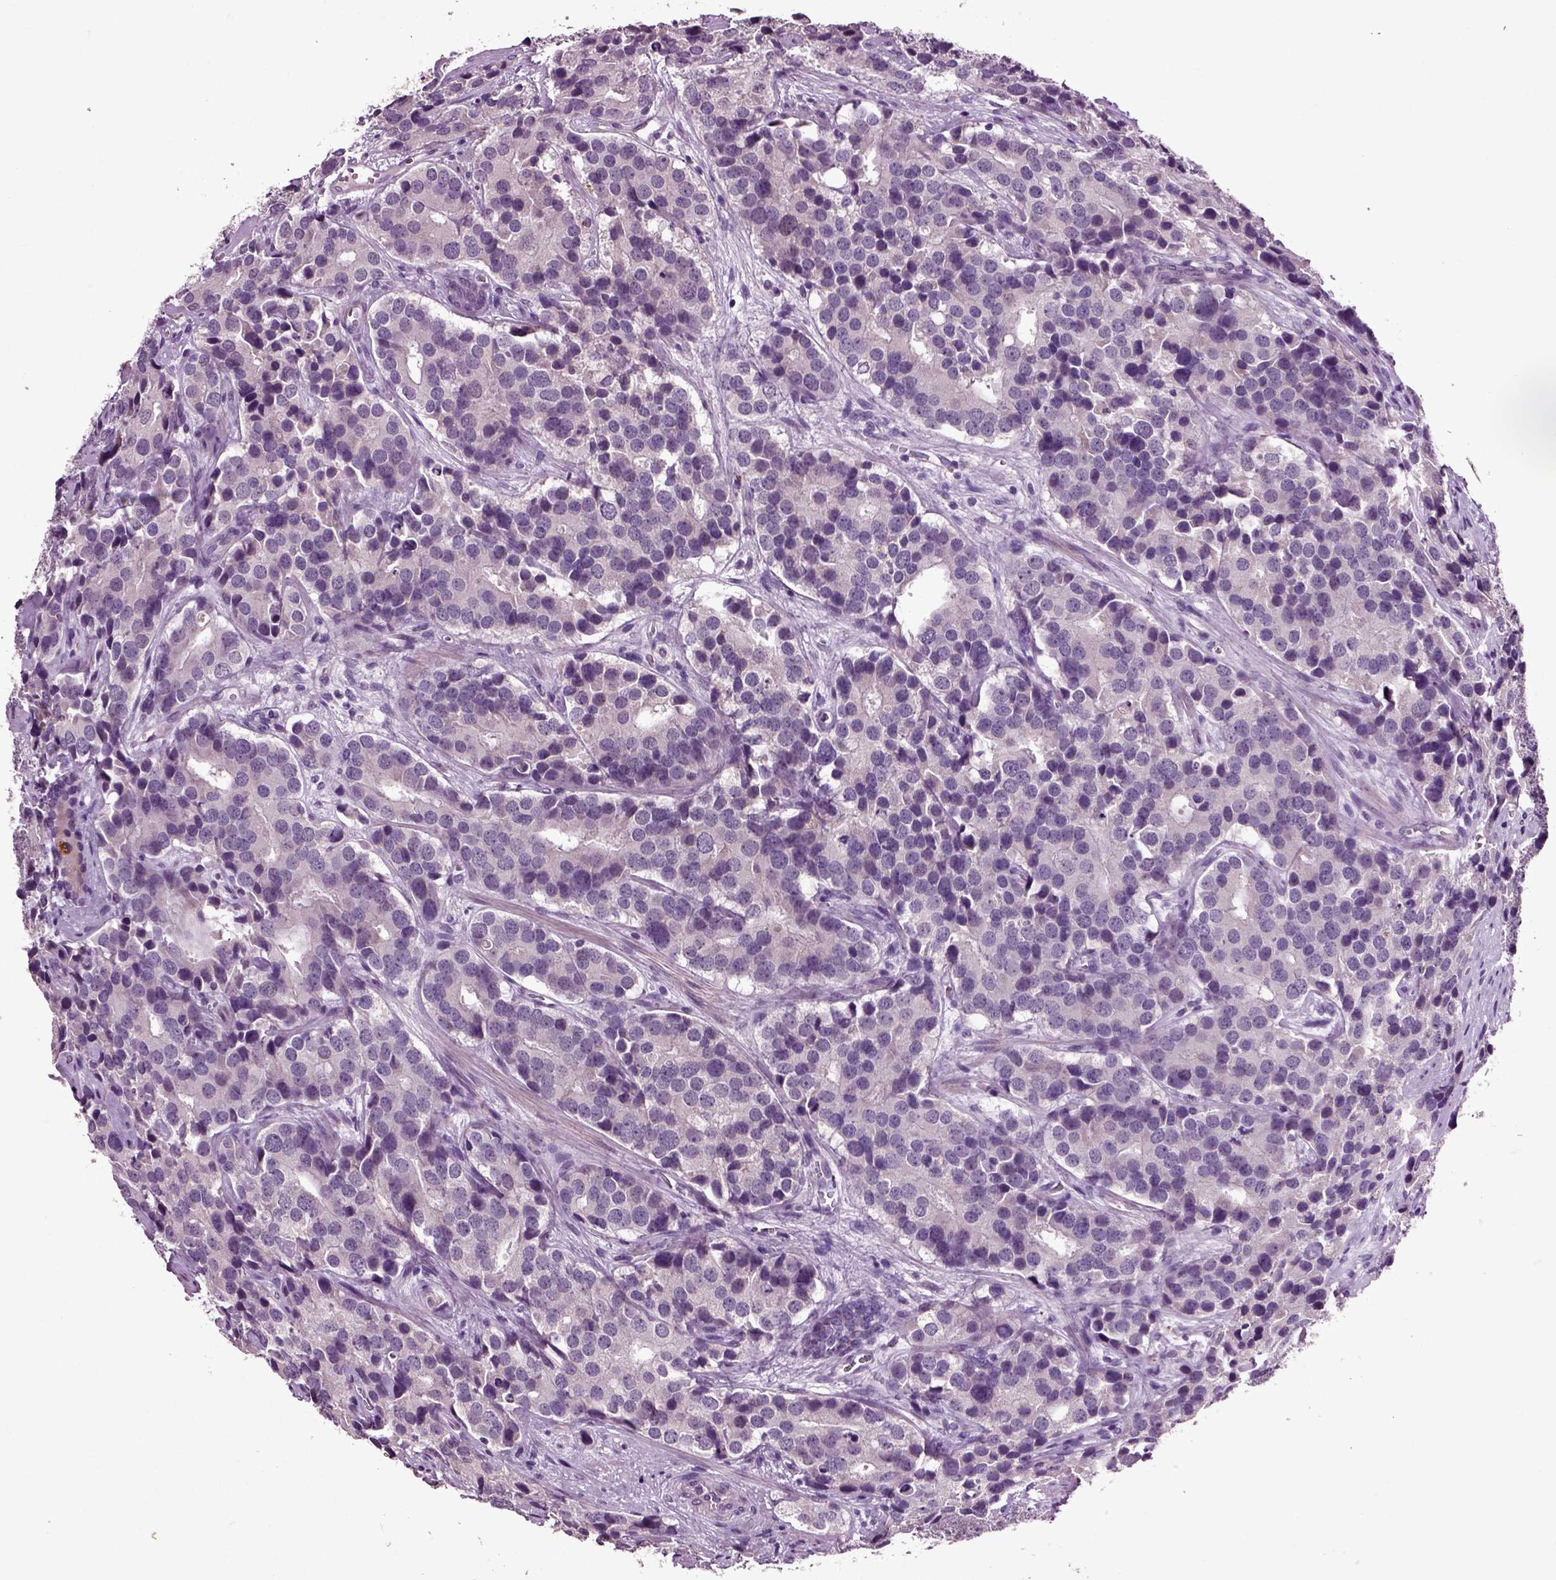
{"staining": {"intensity": "negative", "quantity": "none", "location": "none"}, "tissue": "prostate cancer", "cell_type": "Tumor cells", "image_type": "cancer", "snomed": [{"axis": "morphology", "description": "Adenocarcinoma, NOS"}, {"axis": "topography", "description": "Prostate and seminal vesicle, NOS"}], "caption": "Human adenocarcinoma (prostate) stained for a protein using IHC demonstrates no positivity in tumor cells.", "gene": "CRHR1", "patient": {"sex": "male", "age": 63}}